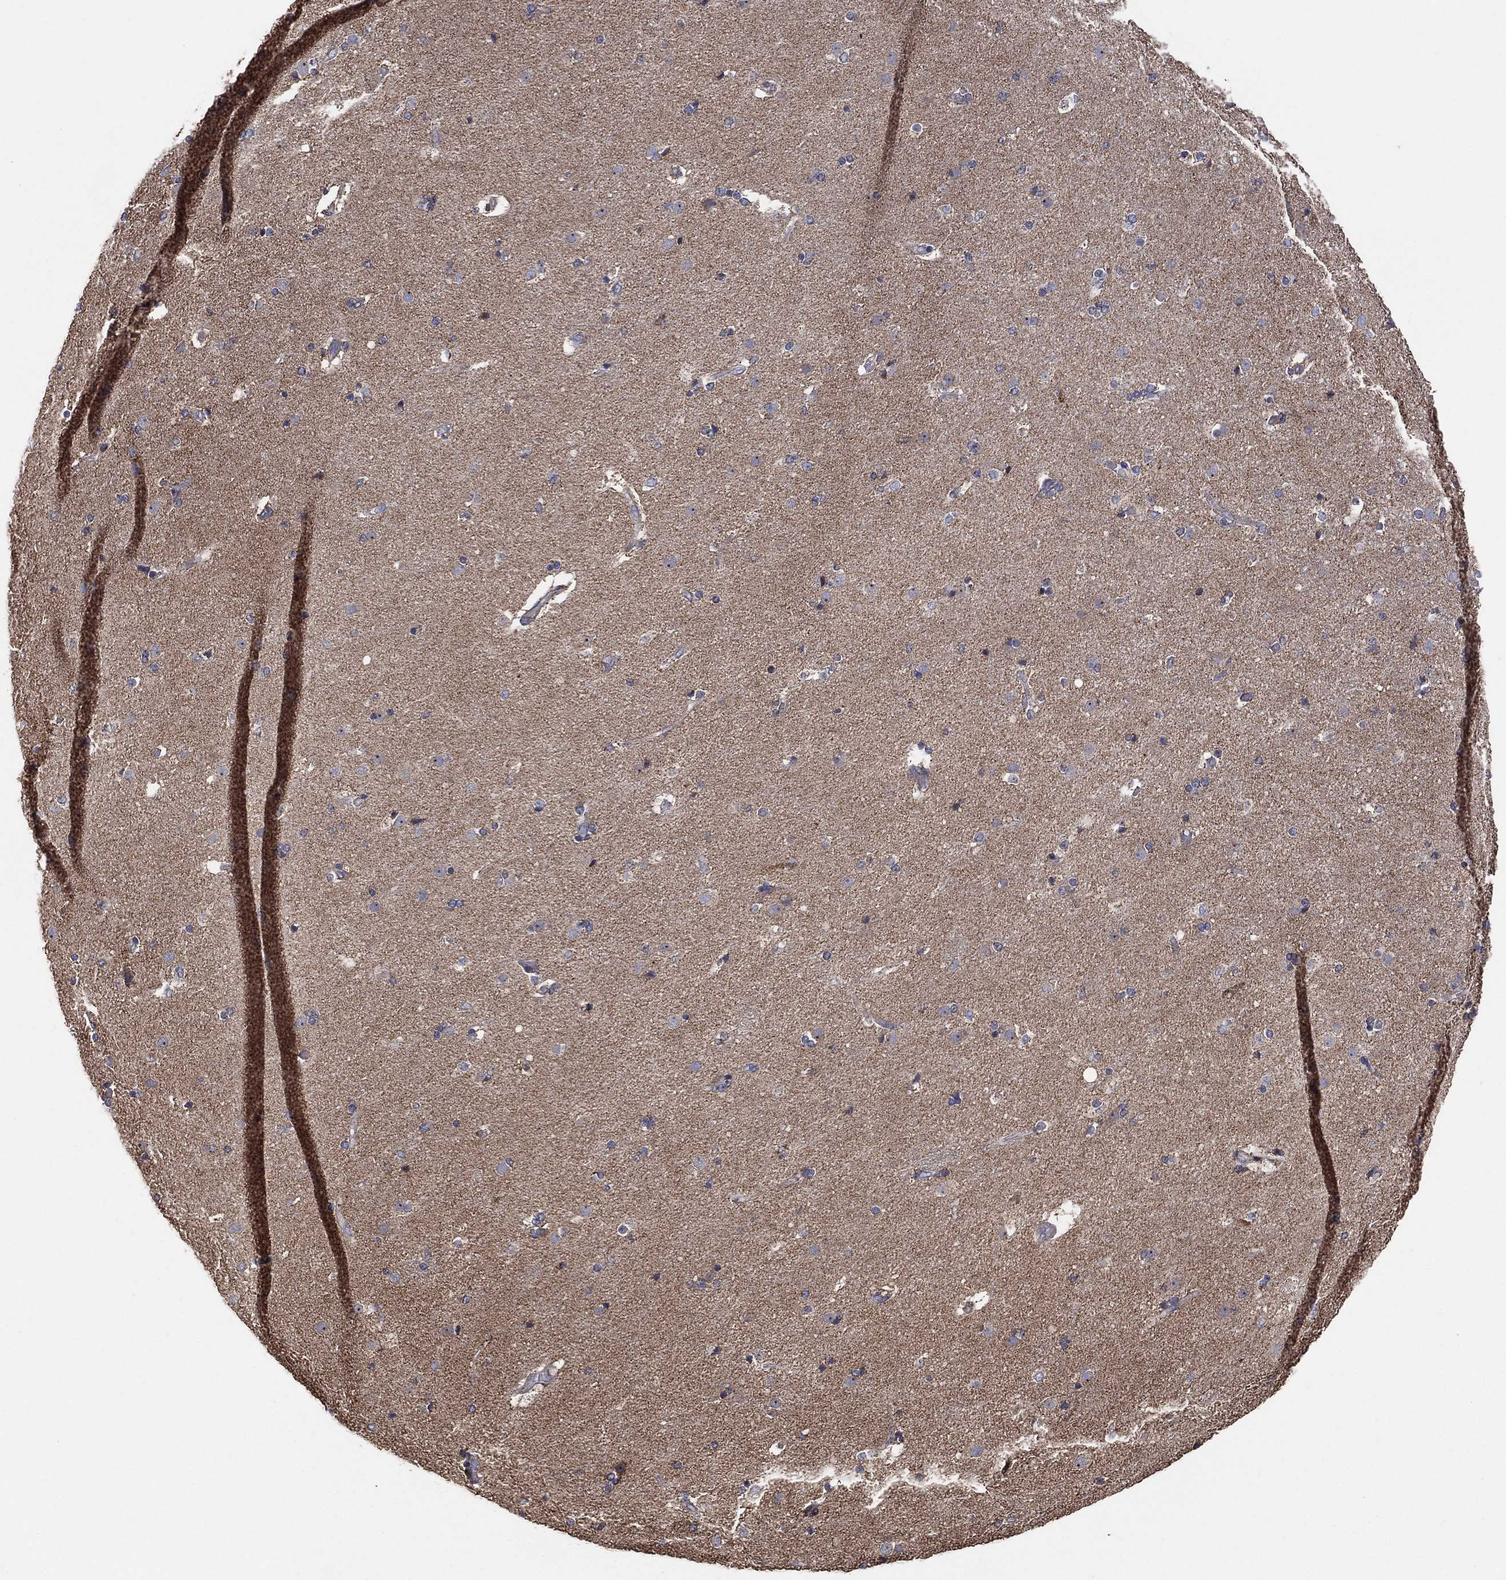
{"staining": {"intensity": "moderate", "quantity": "<25%", "location": "cytoplasmic/membranous"}, "tissue": "caudate", "cell_type": "Glial cells", "image_type": "normal", "snomed": [{"axis": "morphology", "description": "Normal tissue, NOS"}, {"axis": "topography", "description": "Lateral ventricle wall"}], "caption": "A brown stain labels moderate cytoplasmic/membranous expression of a protein in glial cells of unremarkable human caudate.", "gene": "LIMD1", "patient": {"sex": "male", "age": 54}}